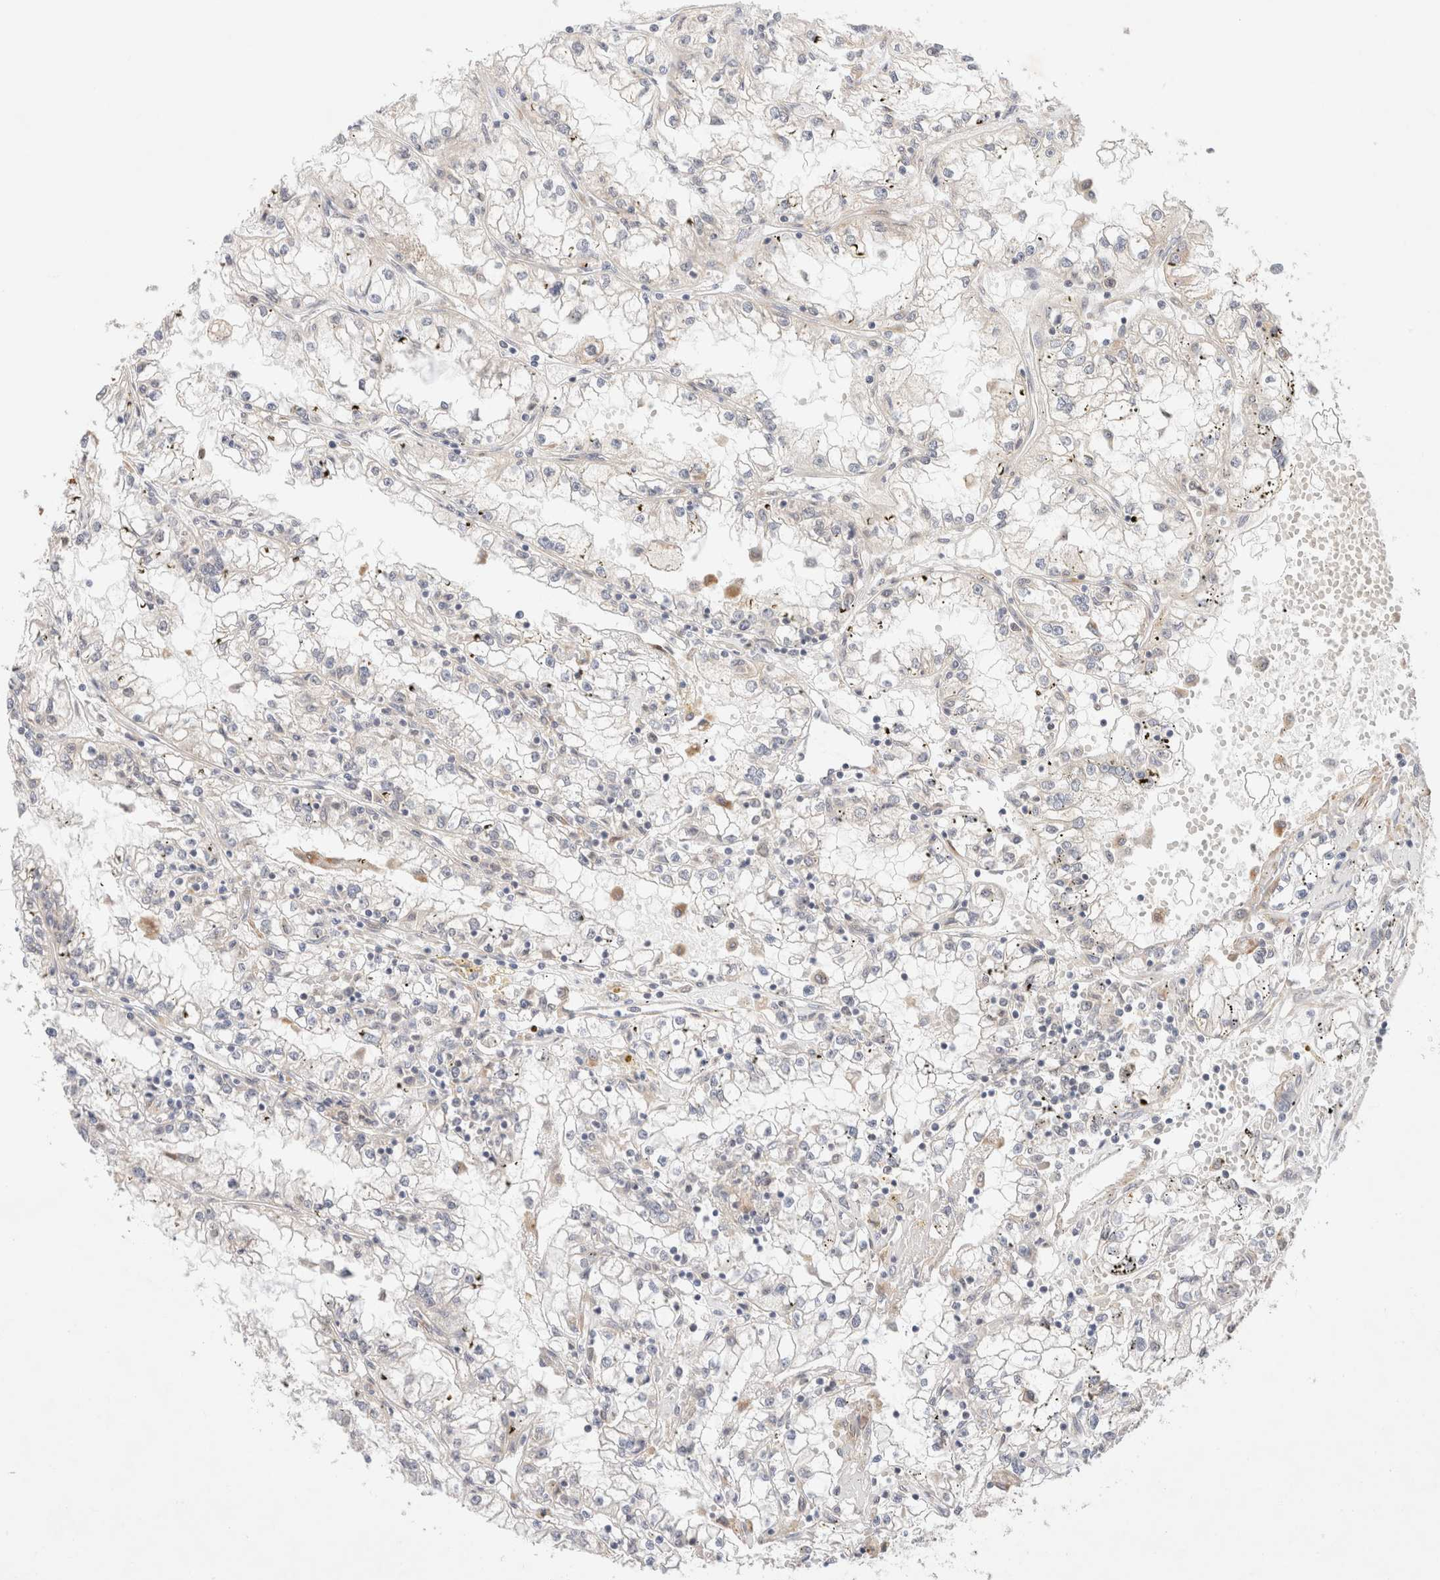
{"staining": {"intensity": "negative", "quantity": "none", "location": "none"}, "tissue": "renal cancer", "cell_type": "Tumor cells", "image_type": "cancer", "snomed": [{"axis": "morphology", "description": "Adenocarcinoma, NOS"}, {"axis": "topography", "description": "Kidney"}], "caption": "IHC of human renal cancer (adenocarcinoma) exhibits no expression in tumor cells.", "gene": "RRP15", "patient": {"sex": "male", "age": 56}}